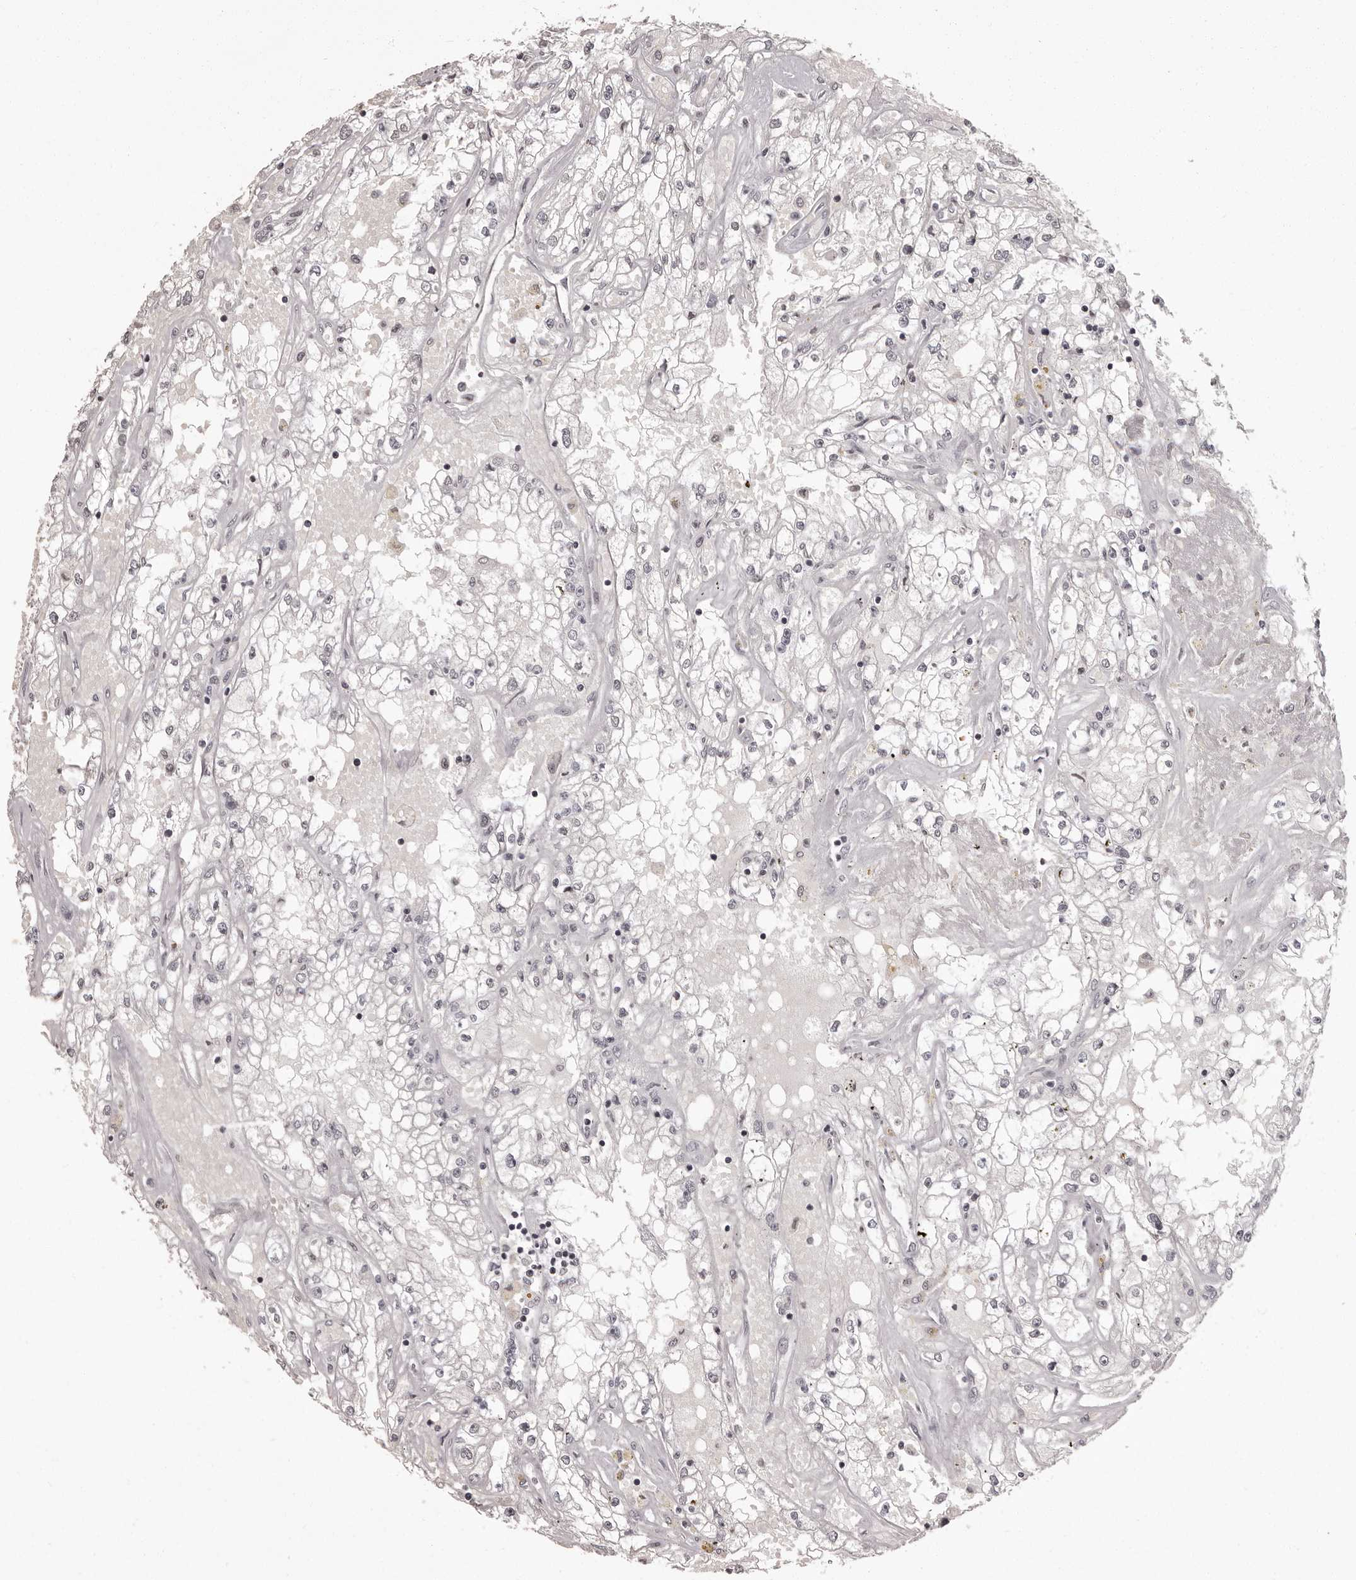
{"staining": {"intensity": "negative", "quantity": "none", "location": "none"}, "tissue": "renal cancer", "cell_type": "Tumor cells", "image_type": "cancer", "snomed": [{"axis": "morphology", "description": "Adenocarcinoma, NOS"}, {"axis": "topography", "description": "Kidney"}], "caption": "DAB immunohistochemical staining of renal cancer (adenocarcinoma) reveals no significant positivity in tumor cells. The staining was performed using DAB (3,3'-diaminobenzidine) to visualize the protein expression in brown, while the nuclei were stained in blue with hematoxylin (Magnification: 20x).", "gene": "C8orf74", "patient": {"sex": "male", "age": 56}}